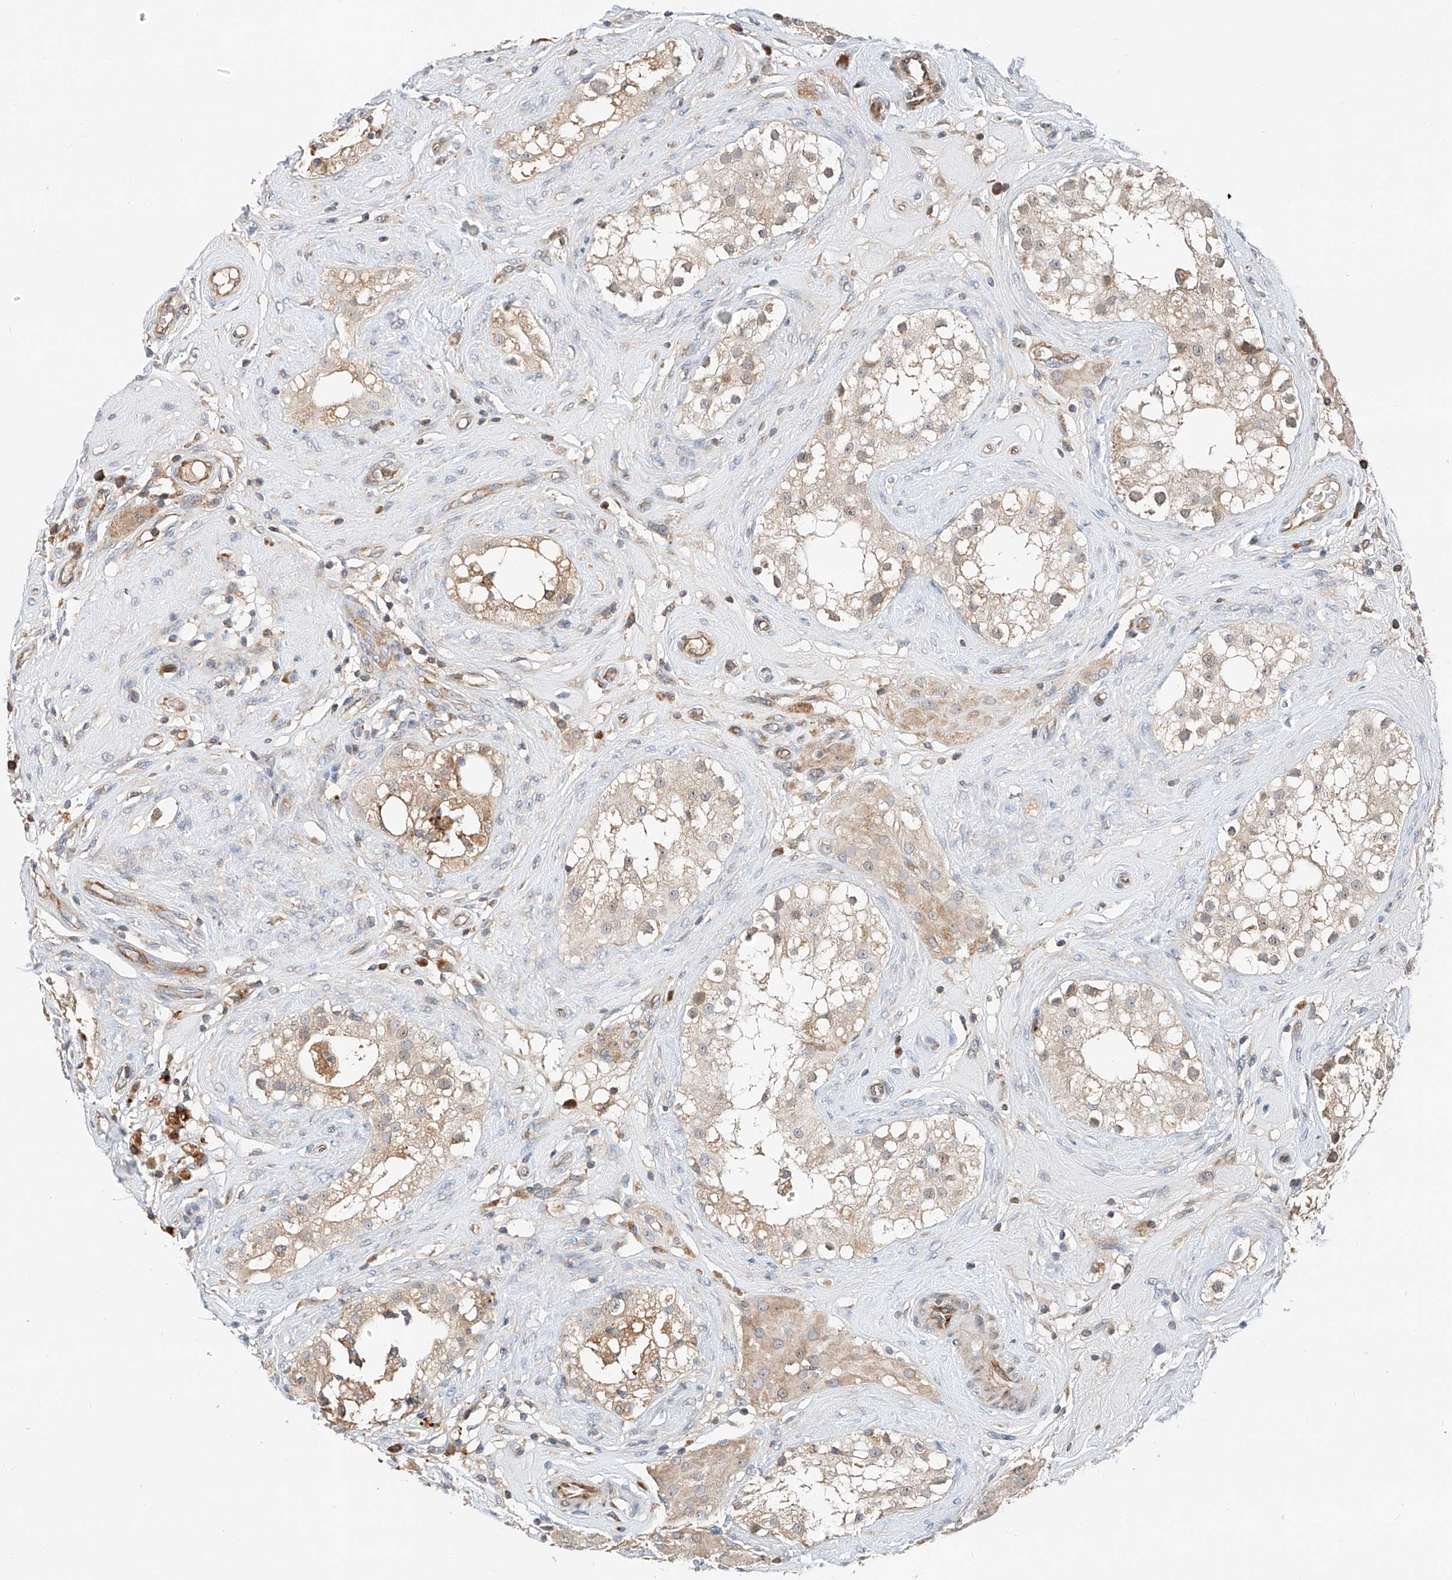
{"staining": {"intensity": "weak", "quantity": ">75%", "location": "cytoplasmic/membranous"}, "tissue": "testis", "cell_type": "Cells in seminiferous ducts", "image_type": "normal", "snomed": [{"axis": "morphology", "description": "Normal tissue, NOS"}, {"axis": "topography", "description": "Testis"}], "caption": "DAB immunohistochemical staining of normal testis demonstrates weak cytoplasmic/membranous protein expression in about >75% of cells in seminiferous ducts.", "gene": "RUSC1", "patient": {"sex": "male", "age": 84}}